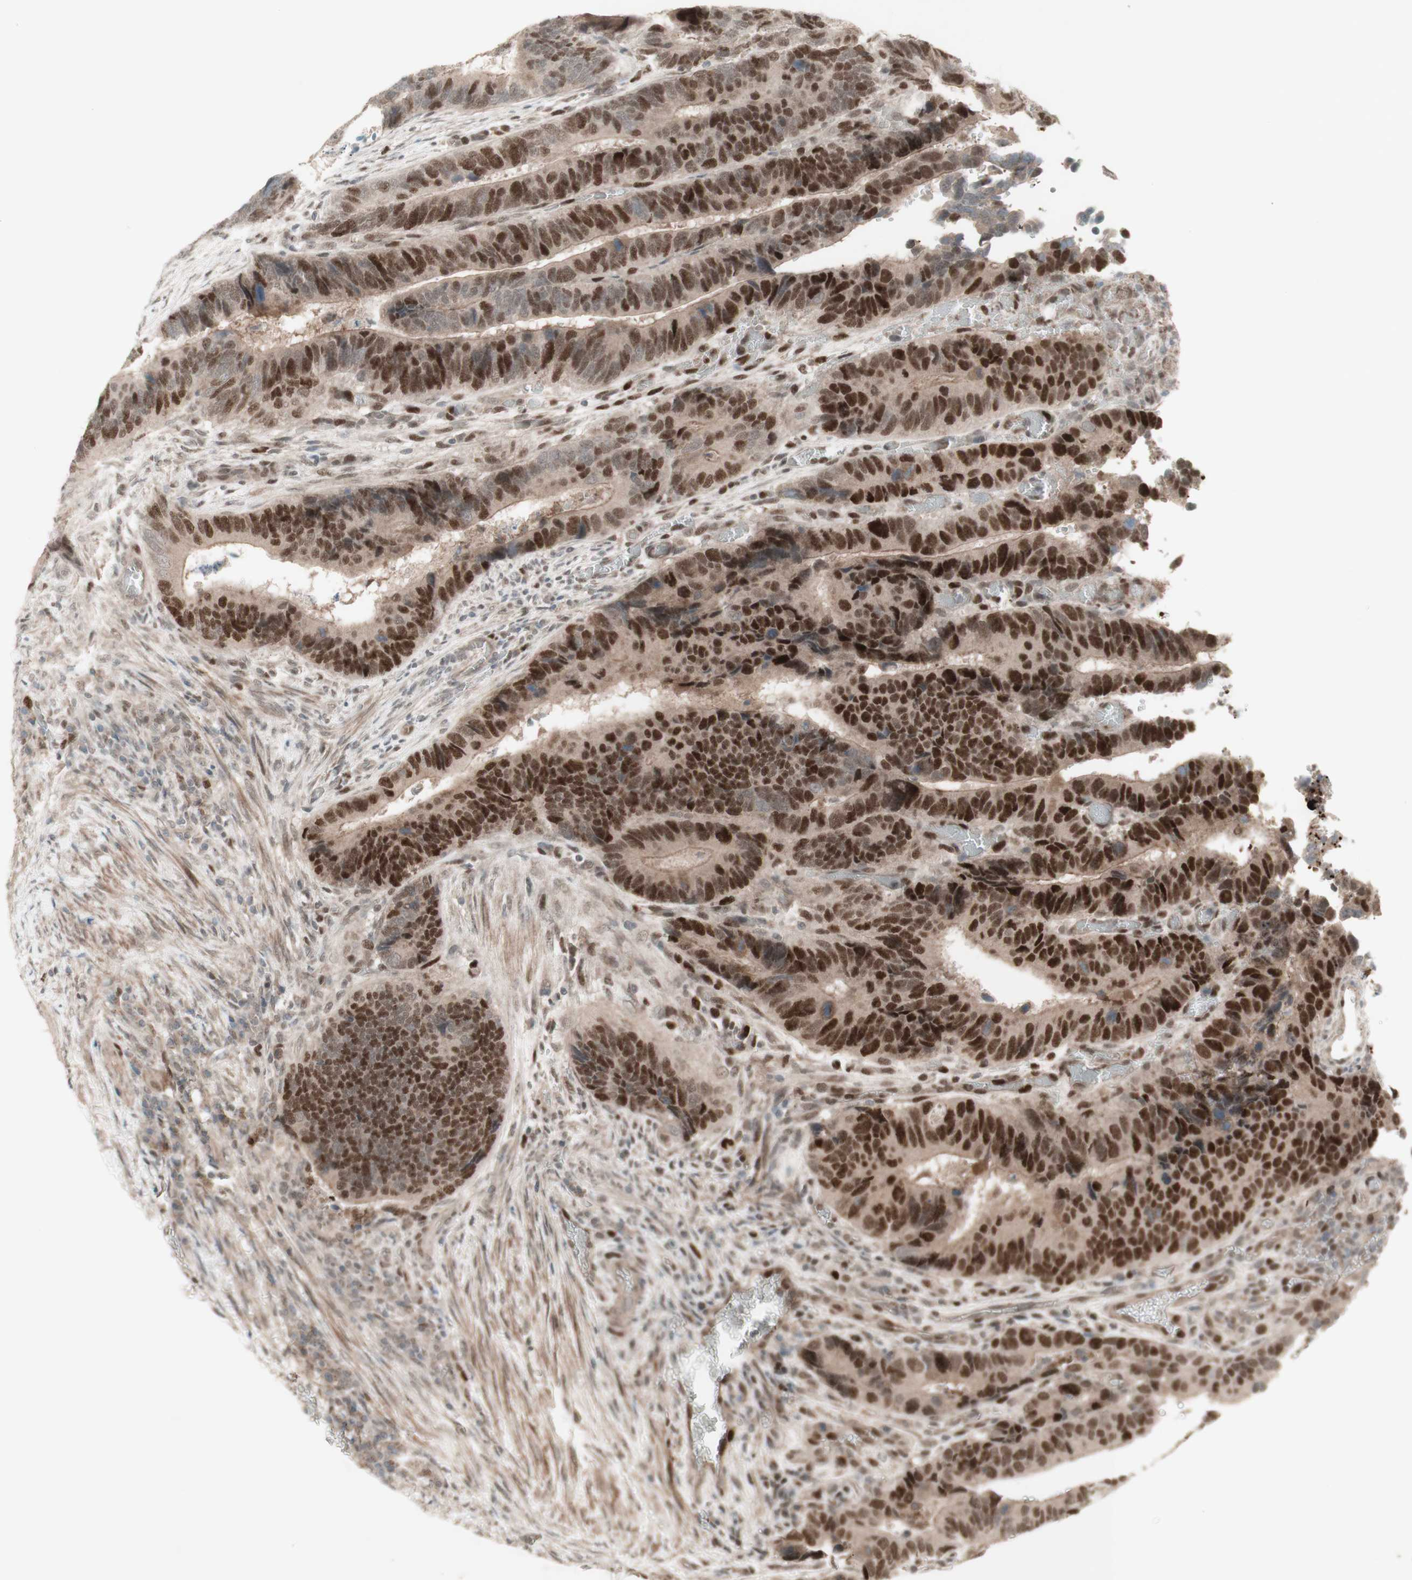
{"staining": {"intensity": "strong", "quantity": ">75%", "location": "cytoplasmic/membranous,nuclear"}, "tissue": "colorectal cancer", "cell_type": "Tumor cells", "image_type": "cancer", "snomed": [{"axis": "morphology", "description": "Adenocarcinoma, NOS"}, {"axis": "topography", "description": "Colon"}], "caption": "Tumor cells reveal strong cytoplasmic/membranous and nuclear positivity in approximately >75% of cells in colorectal cancer. (DAB IHC with brightfield microscopy, high magnification).", "gene": "MSH6", "patient": {"sex": "male", "age": 72}}